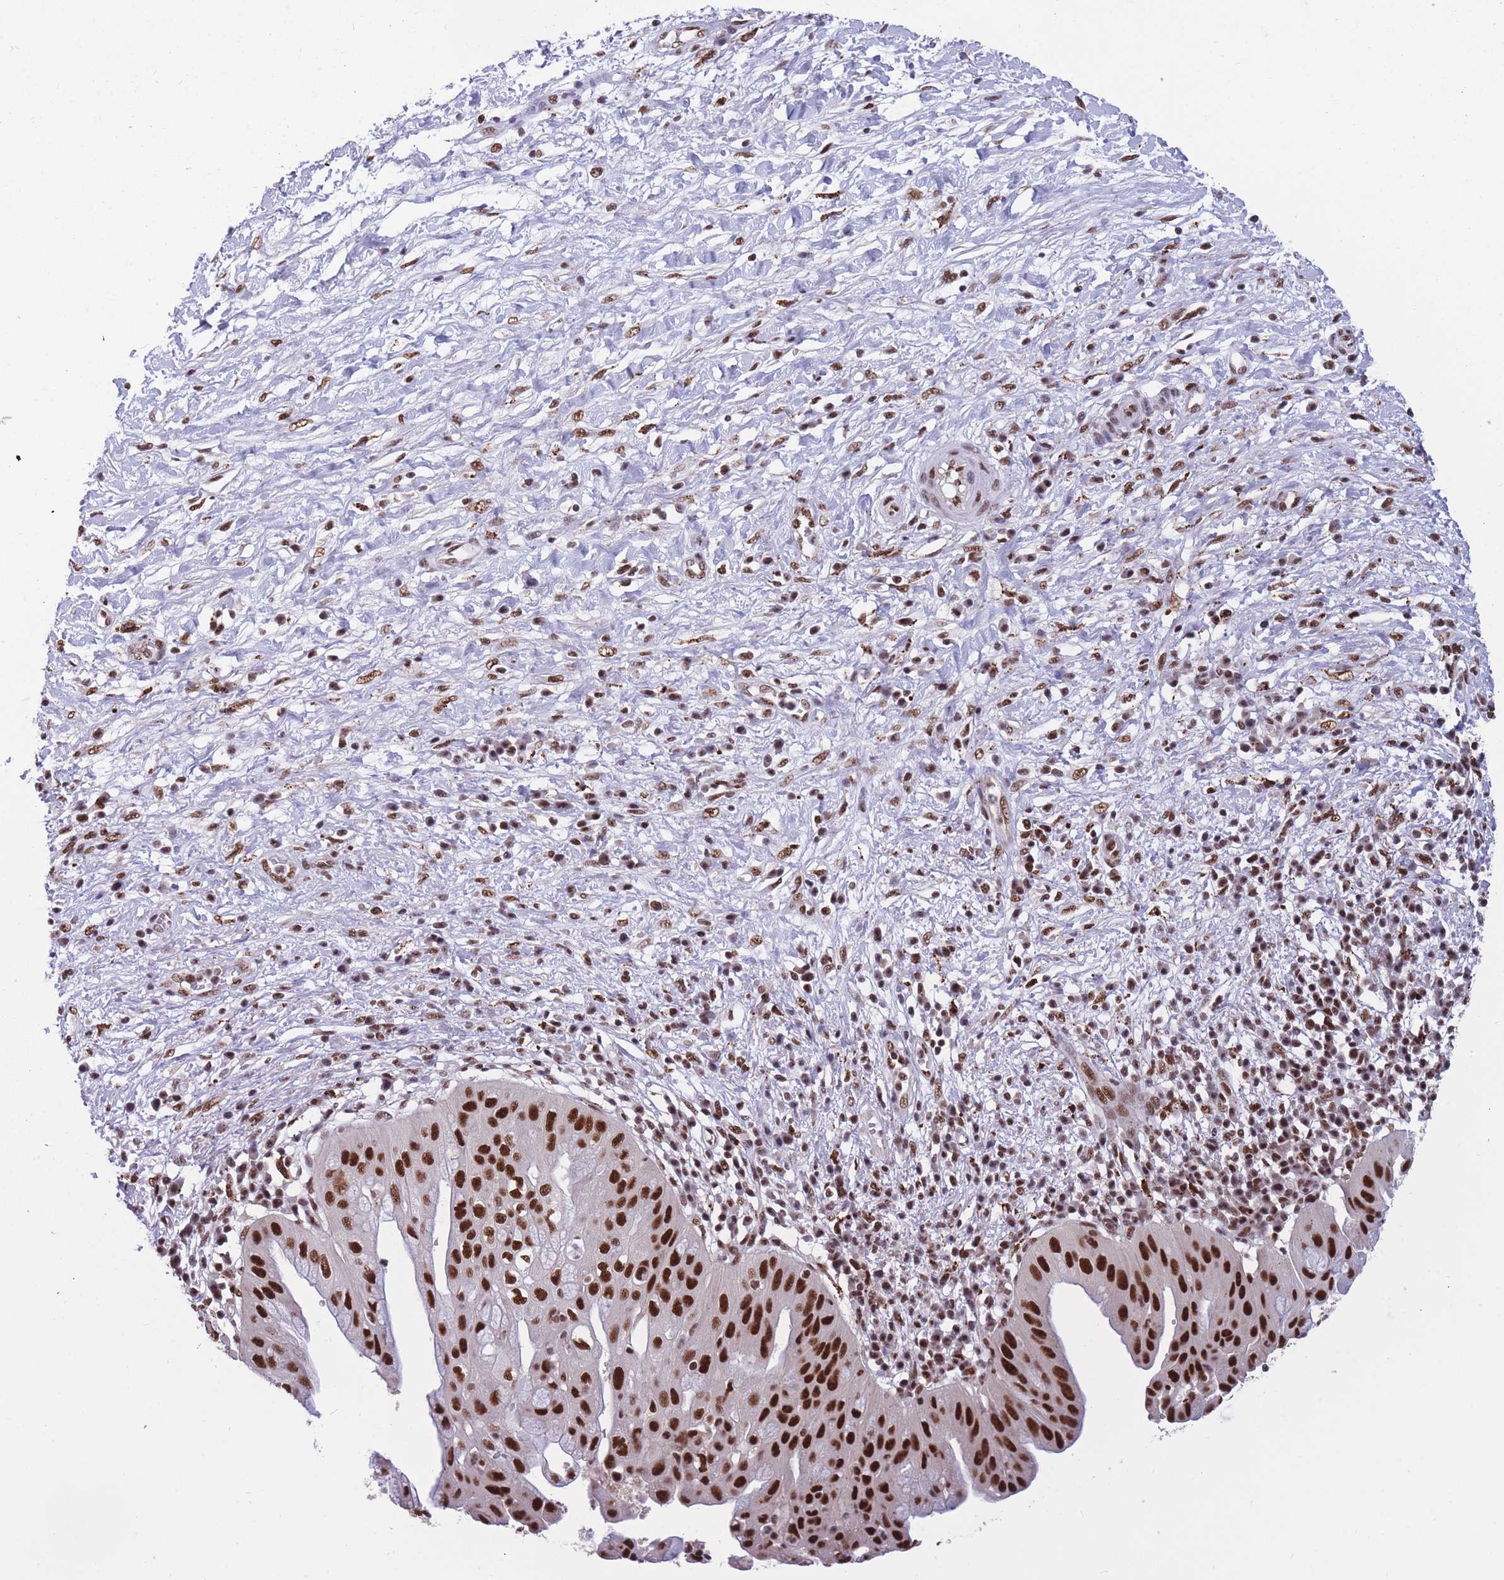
{"staining": {"intensity": "strong", "quantity": ">75%", "location": "nuclear"}, "tissue": "pancreatic cancer", "cell_type": "Tumor cells", "image_type": "cancer", "snomed": [{"axis": "morphology", "description": "Adenocarcinoma, NOS"}, {"axis": "topography", "description": "Pancreas"}], "caption": "Human pancreatic cancer (adenocarcinoma) stained for a protein (brown) reveals strong nuclear positive positivity in about >75% of tumor cells.", "gene": "PRPF19", "patient": {"sex": "male", "age": 68}}